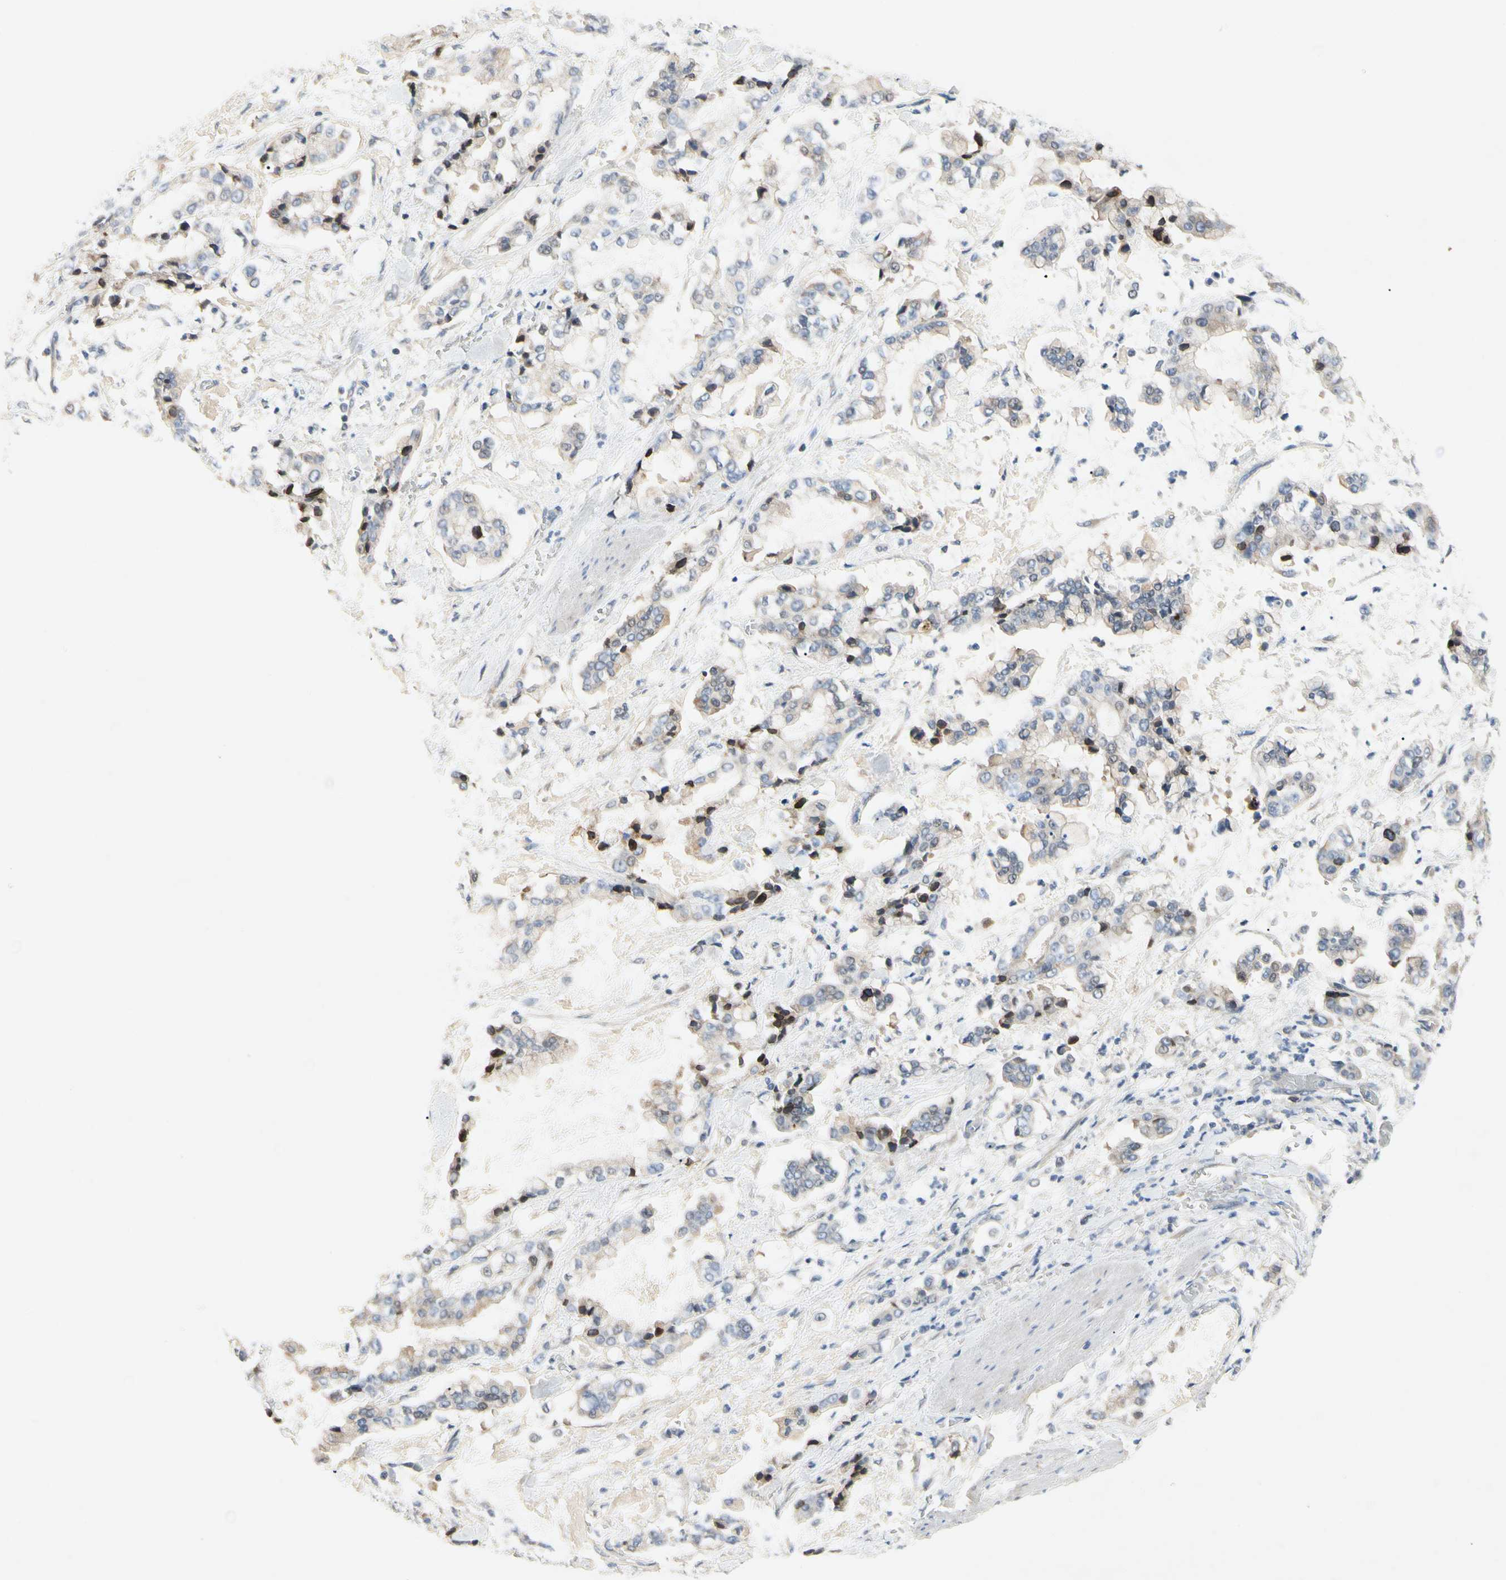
{"staining": {"intensity": "weak", "quantity": "25%-75%", "location": "cytoplasmic/membranous"}, "tissue": "stomach cancer", "cell_type": "Tumor cells", "image_type": "cancer", "snomed": [{"axis": "morphology", "description": "Normal tissue, NOS"}, {"axis": "morphology", "description": "Adenocarcinoma, NOS"}, {"axis": "topography", "description": "Stomach, upper"}, {"axis": "topography", "description": "Stomach"}], "caption": "Immunohistochemical staining of adenocarcinoma (stomach) shows weak cytoplasmic/membranous protein expression in approximately 25%-75% of tumor cells.", "gene": "GAS6", "patient": {"sex": "male", "age": 76}}